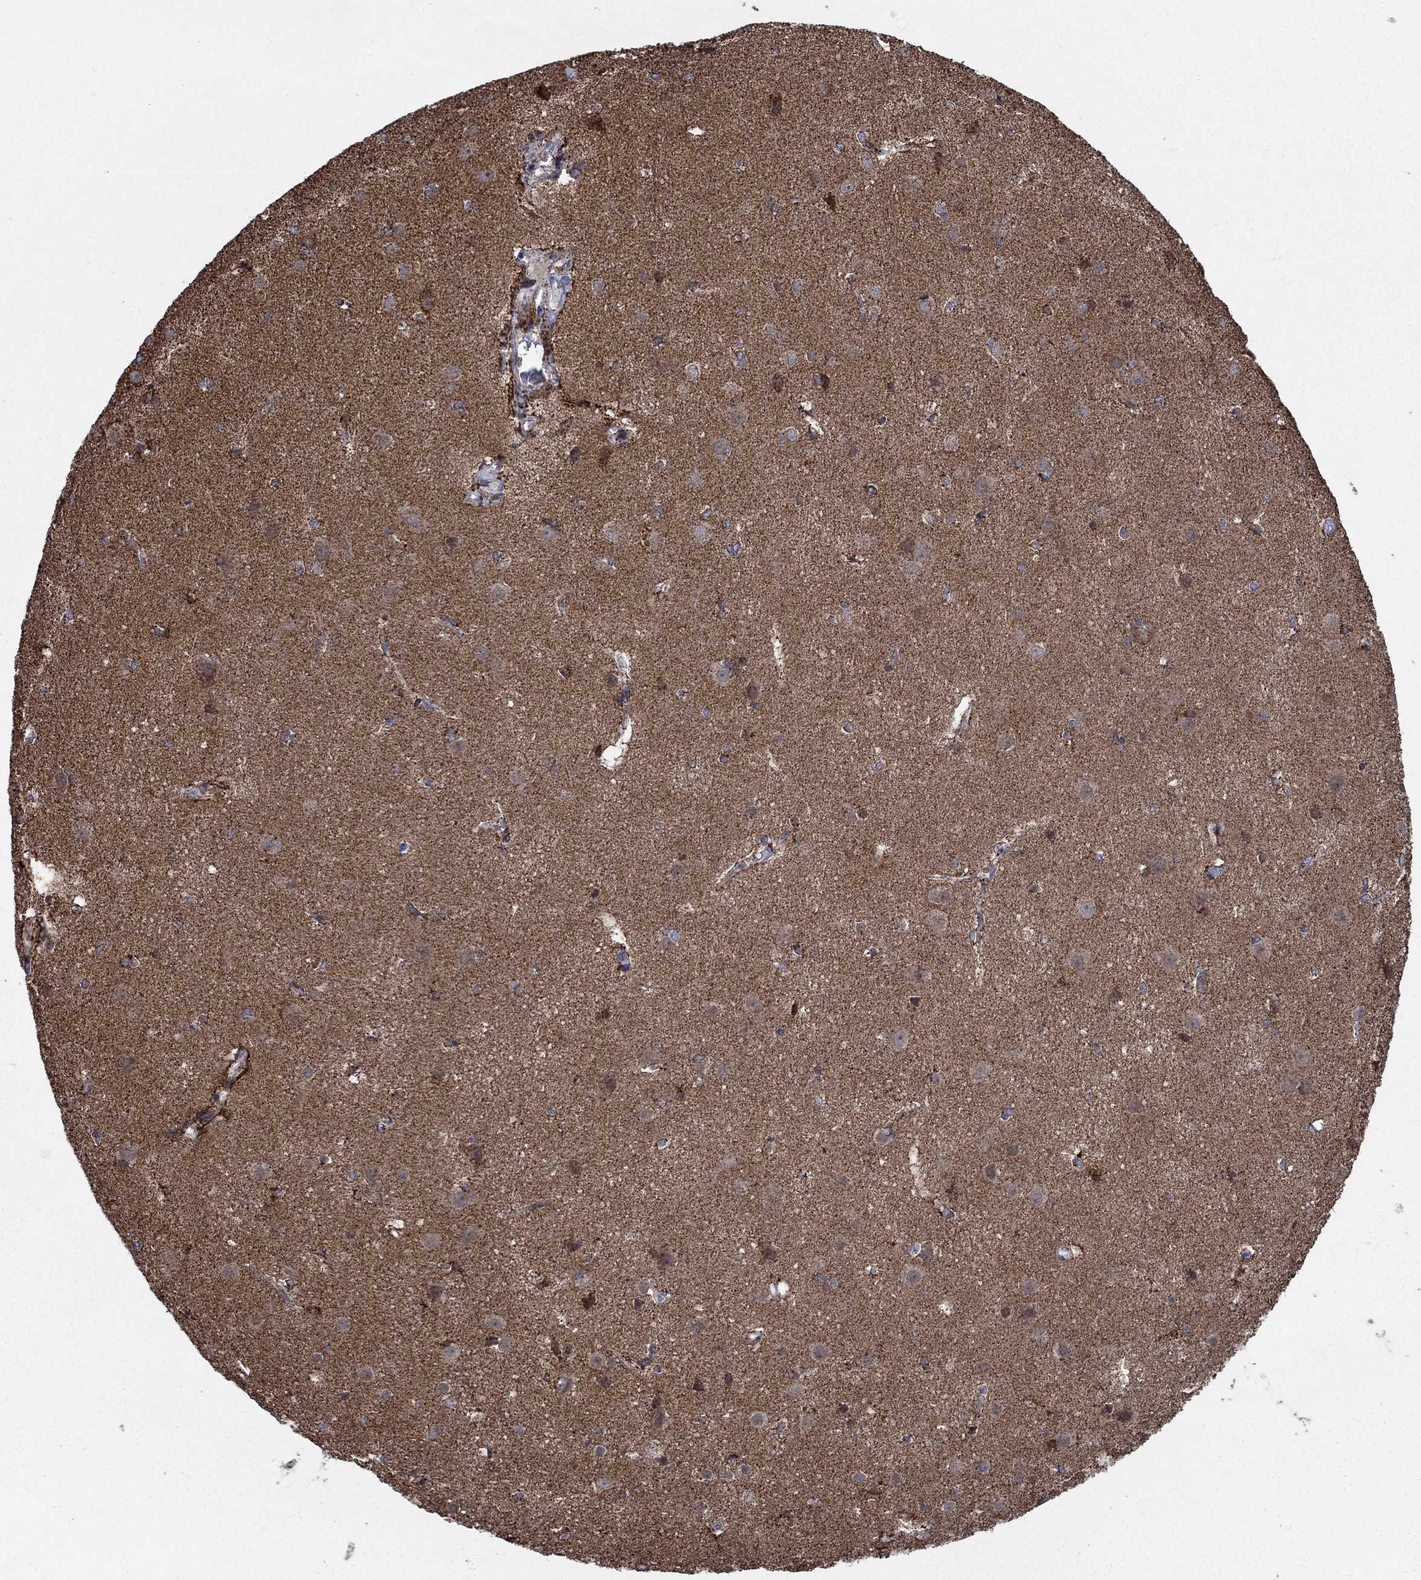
{"staining": {"intensity": "negative", "quantity": "none", "location": "none"}, "tissue": "cerebral cortex", "cell_type": "Endothelial cells", "image_type": "normal", "snomed": [{"axis": "morphology", "description": "Normal tissue, NOS"}, {"axis": "topography", "description": "Cerebral cortex"}], "caption": "The immunohistochemistry (IHC) photomicrograph has no significant expression in endothelial cells of cerebral cortex.", "gene": "MOAP1", "patient": {"sex": "male", "age": 37}}